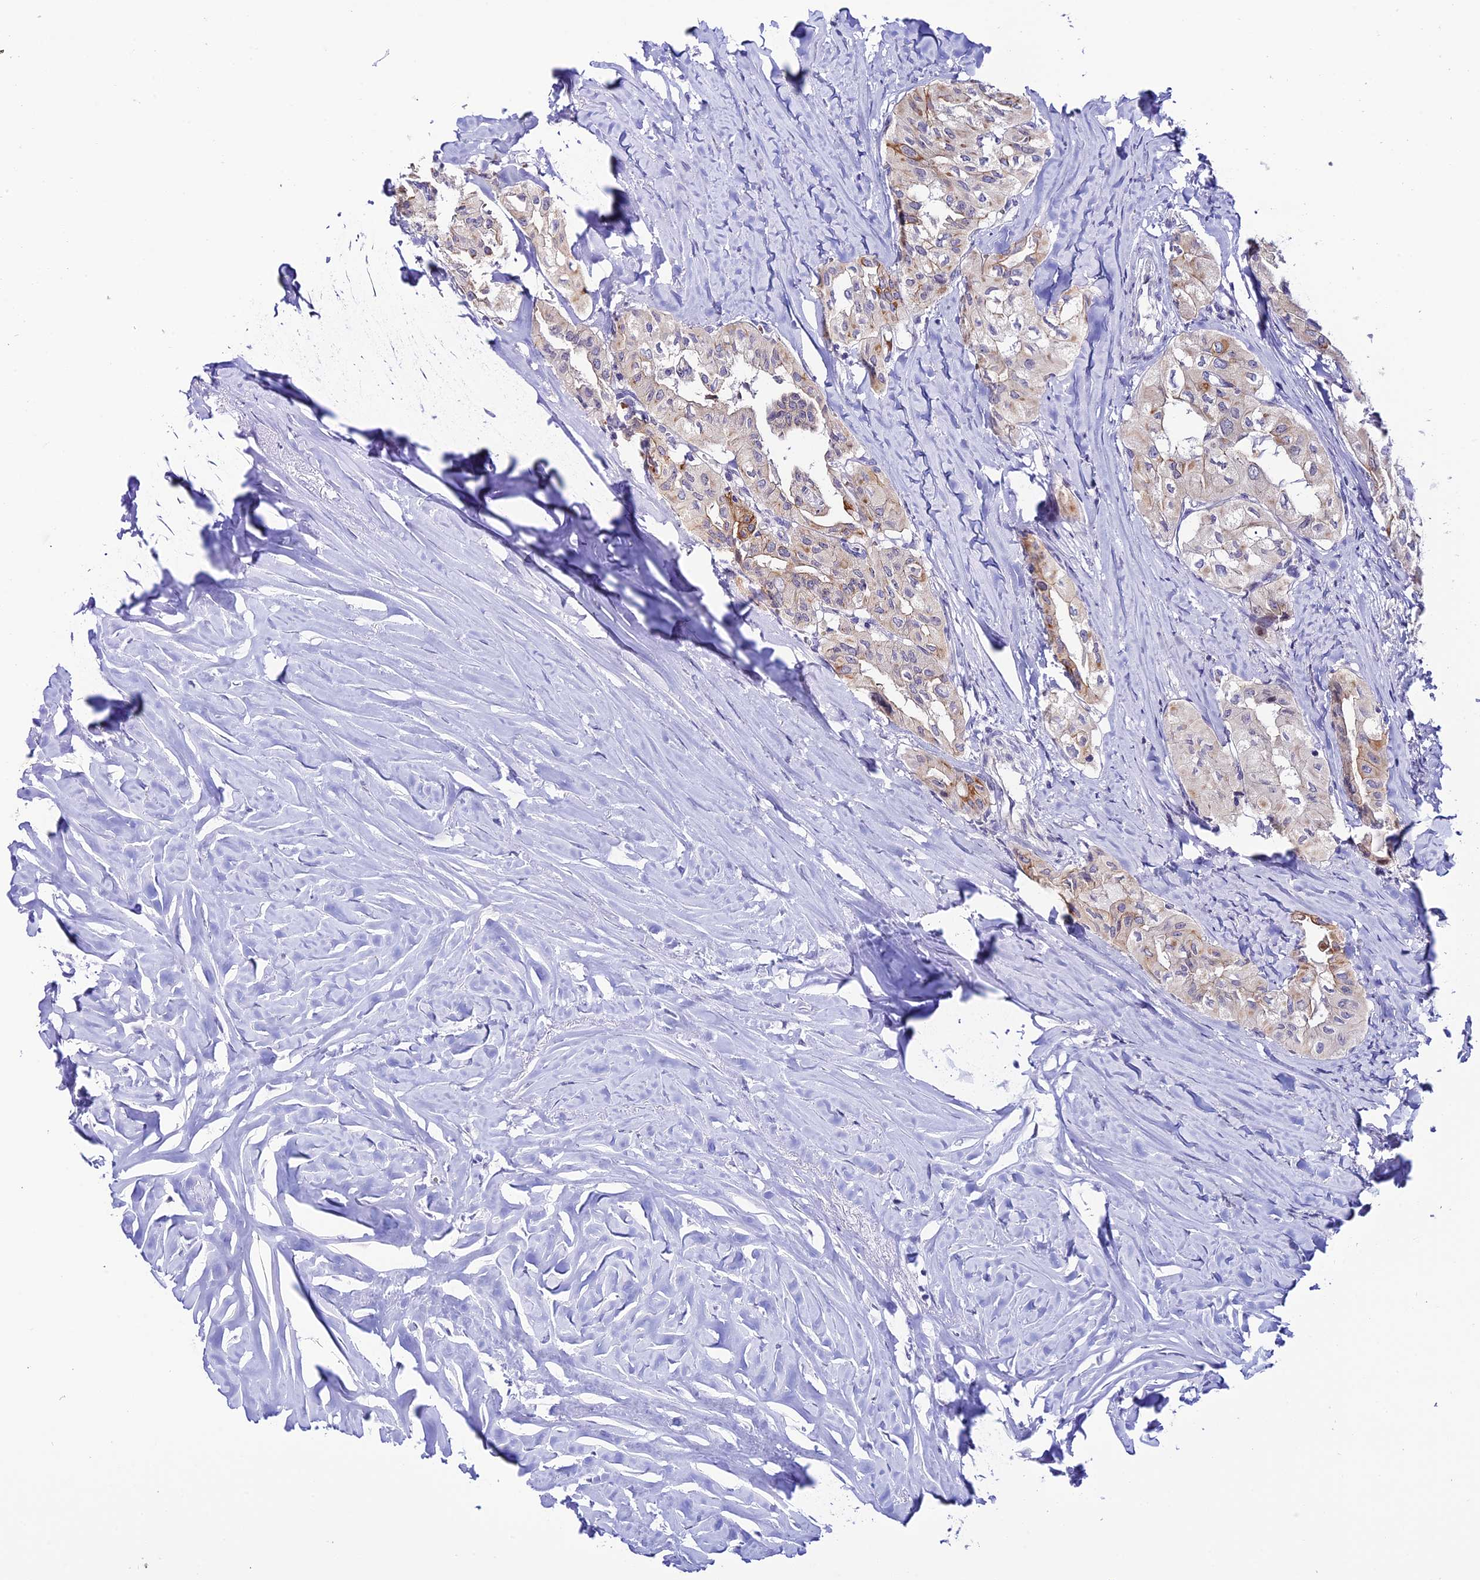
{"staining": {"intensity": "moderate", "quantity": "25%-75%", "location": "cytoplasmic/membranous"}, "tissue": "thyroid cancer", "cell_type": "Tumor cells", "image_type": "cancer", "snomed": [{"axis": "morphology", "description": "Papillary adenocarcinoma, NOS"}, {"axis": "topography", "description": "Thyroid gland"}], "caption": "High-magnification brightfield microscopy of papillary adenocarcinoma (thyroid) stained with DAB (3,3'-diaminobenzidine) (brown) and counterstained with hematoxylin (blue). tumor cells exhibit moderate cytoplasmic/membranous staining is present in about25%-75% of cells. The staining was performed using DAB to visualize the protein expression in brown, while the nuclei were stained in blue with hematoxylin (Magnification: 20x).", "gene": "RASGEF1B", "patient": {"sex": "female", "age": 59}}